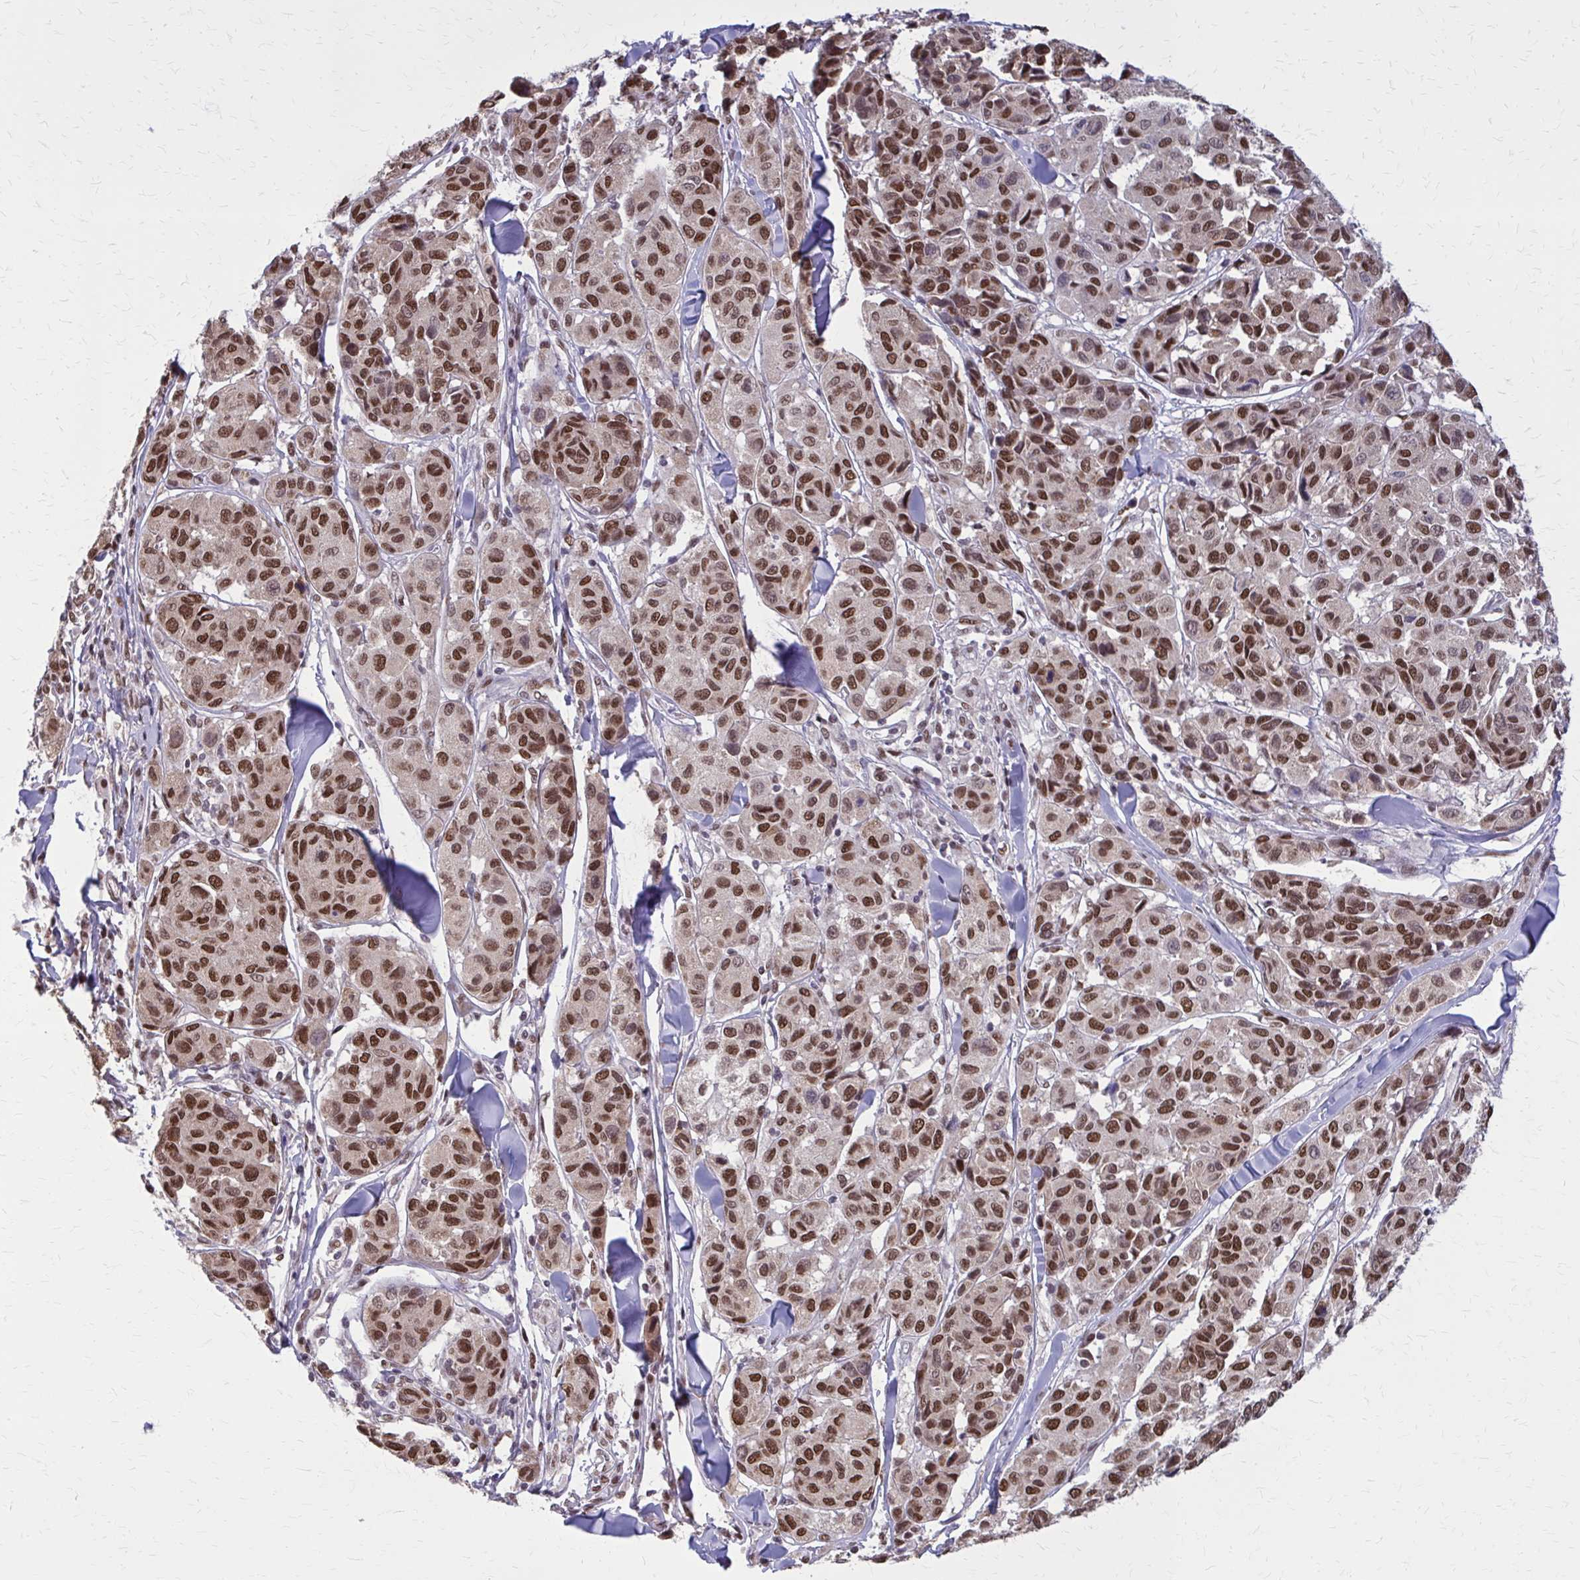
{"staining": {"intensity": "strong", "quantity": ">75%", "location": "nuclear"}, "tissue": "melanoma", "cell_type": "Tumor cells", "image_type": "cancer", "snomed": [{"axis": "morphology", "description": "Malignant melanoma, NOS"}, {"axis": "topography", "description": "Skin"}], "caption": "Malignant melanoma was stained to show a protein in brown. There is high levels of strong nuclear staining in about >75% of tumor cells.", "gene": "TTF1", "patient": {"sex": "female", "age": 66}}